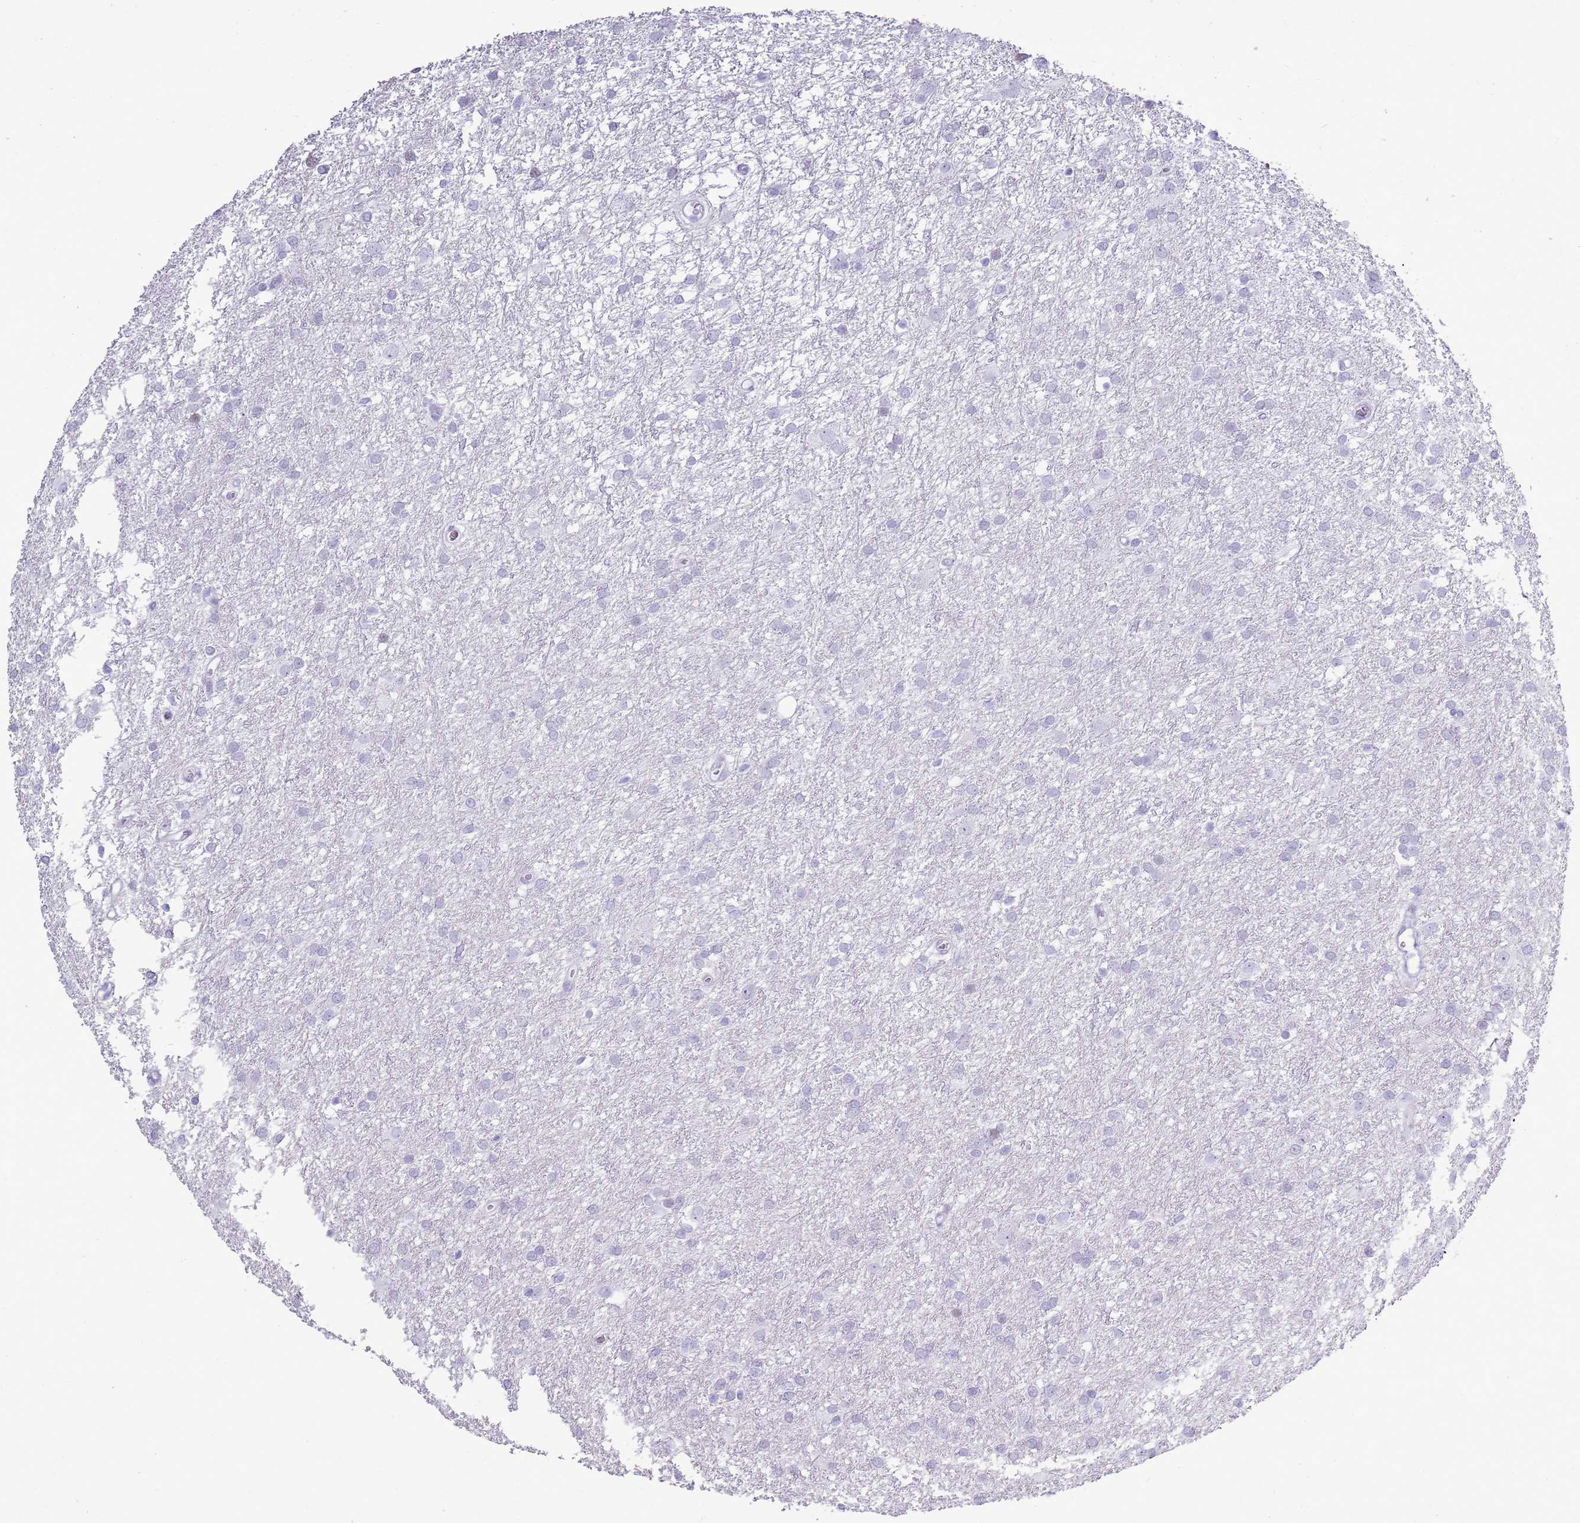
{"staining": {"intensity": "negative", "quantity": "none", "location": "none"}, "tissue": "glioma", "cell_type": "Tumor cells", "image_type": "cancer", "snomed": [{"axis": "morphology", "description": "Glioma, malignant, High grade"}, {"axis": "topography", "description": "Brain"}], "caption": "Glioma stained for a protein using IHC exhibits no positivity tumor cells.", "gene": "ASIP", "patient": {"sex": "female", "age": 50}}